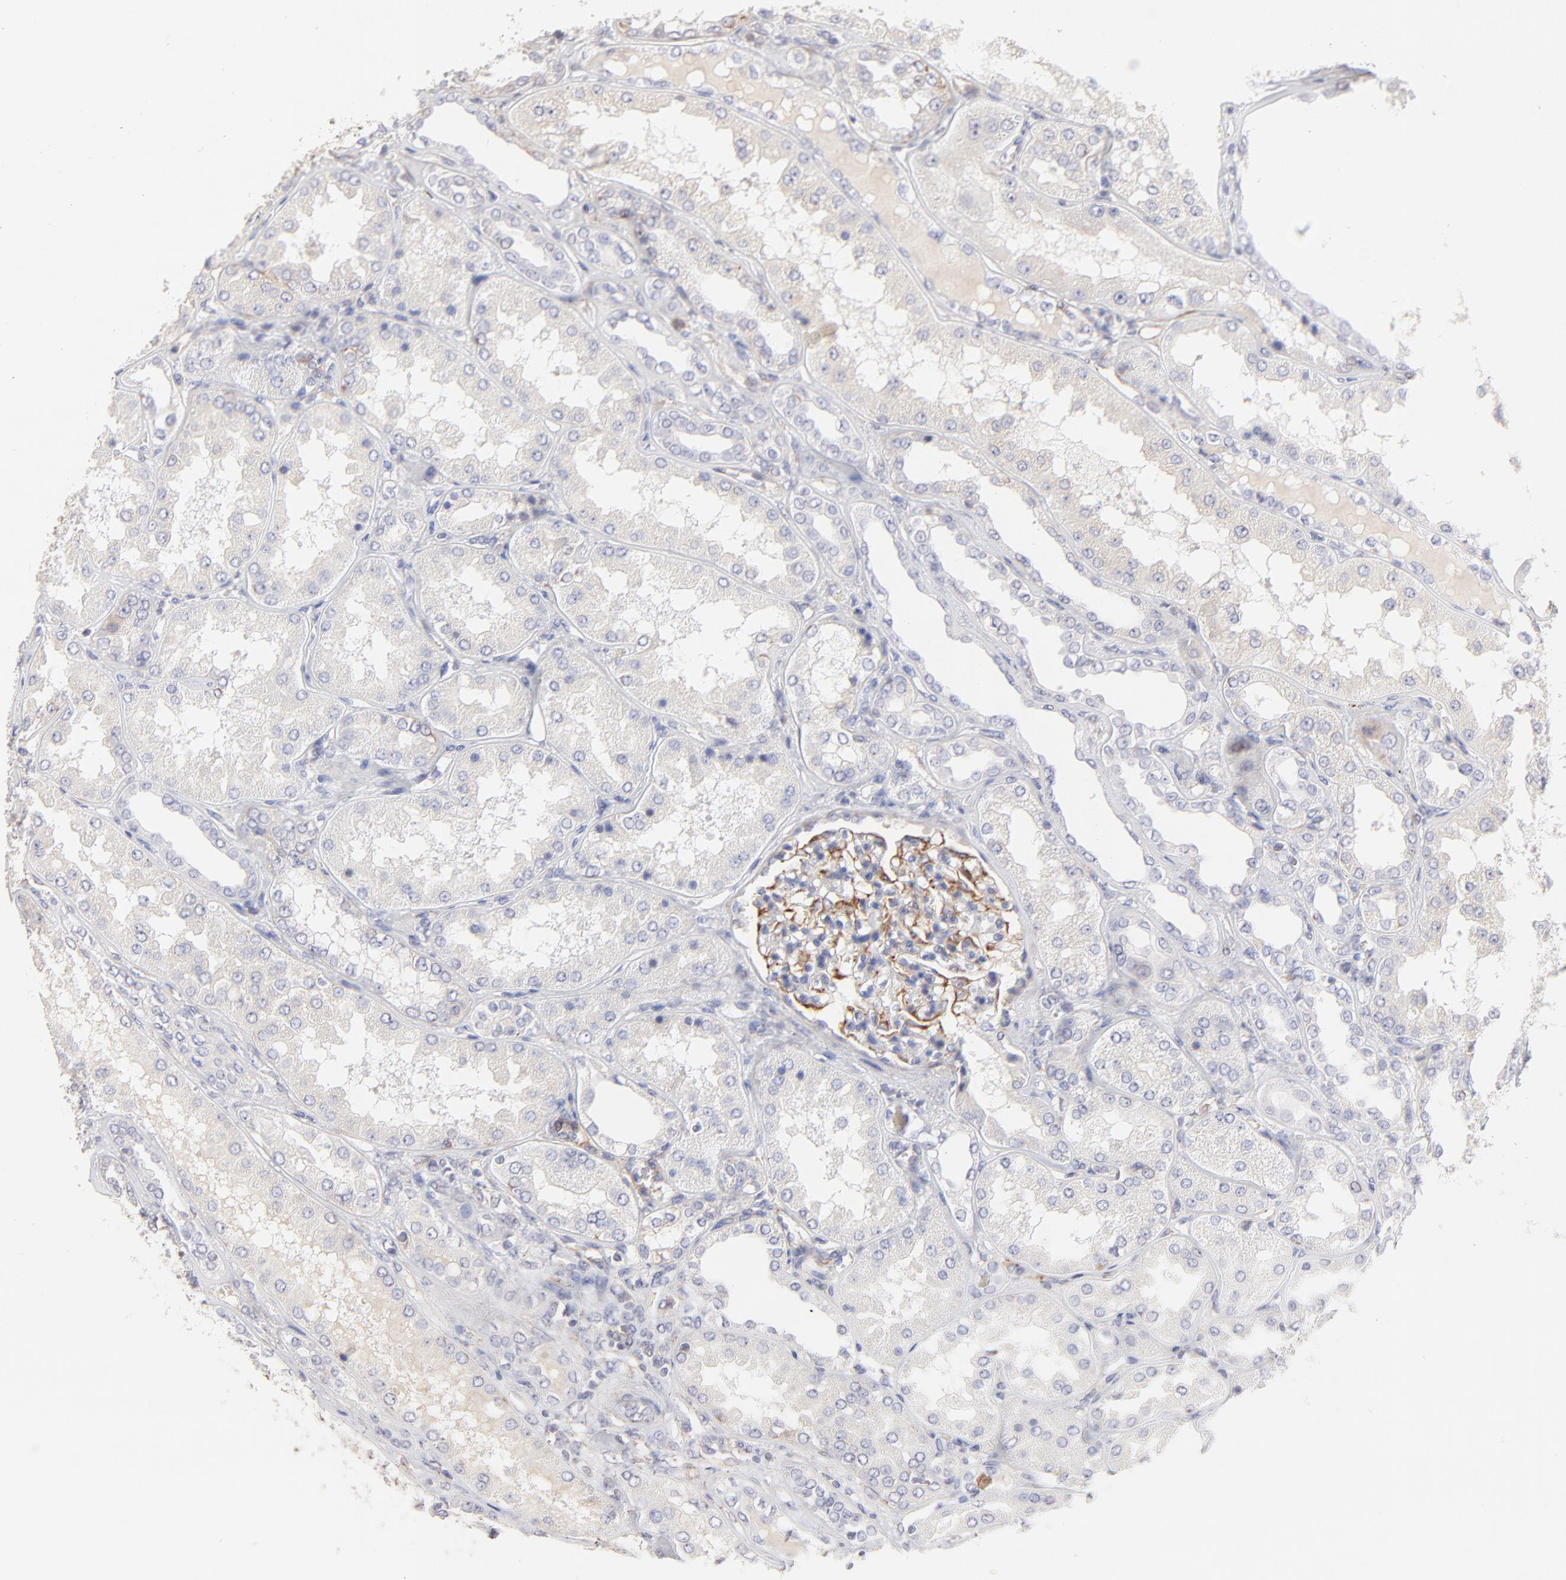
{"staining": {"intensity": "strong", "quantity": ">75%", "location": "cytoplasmic/membranous"}, "tissue": "kidney", "cell_type": "Cells in glomeruli", "image_type": "normal", "snomed": [{"axis": "morphology", "description": "Normal tissue, NOS"}, {"axis": "topography", "description": "Kidney"}], "caption": "Protein analysis of benign kidney demonstrates strong cytoplasmic/membranous positivity in approximately >75% of cells in glomeruli. The protein is shown in brown color, while the nuclei are stained blue.", "gene": "COX8C", "patient": {"sex": "female", "age": 56}}